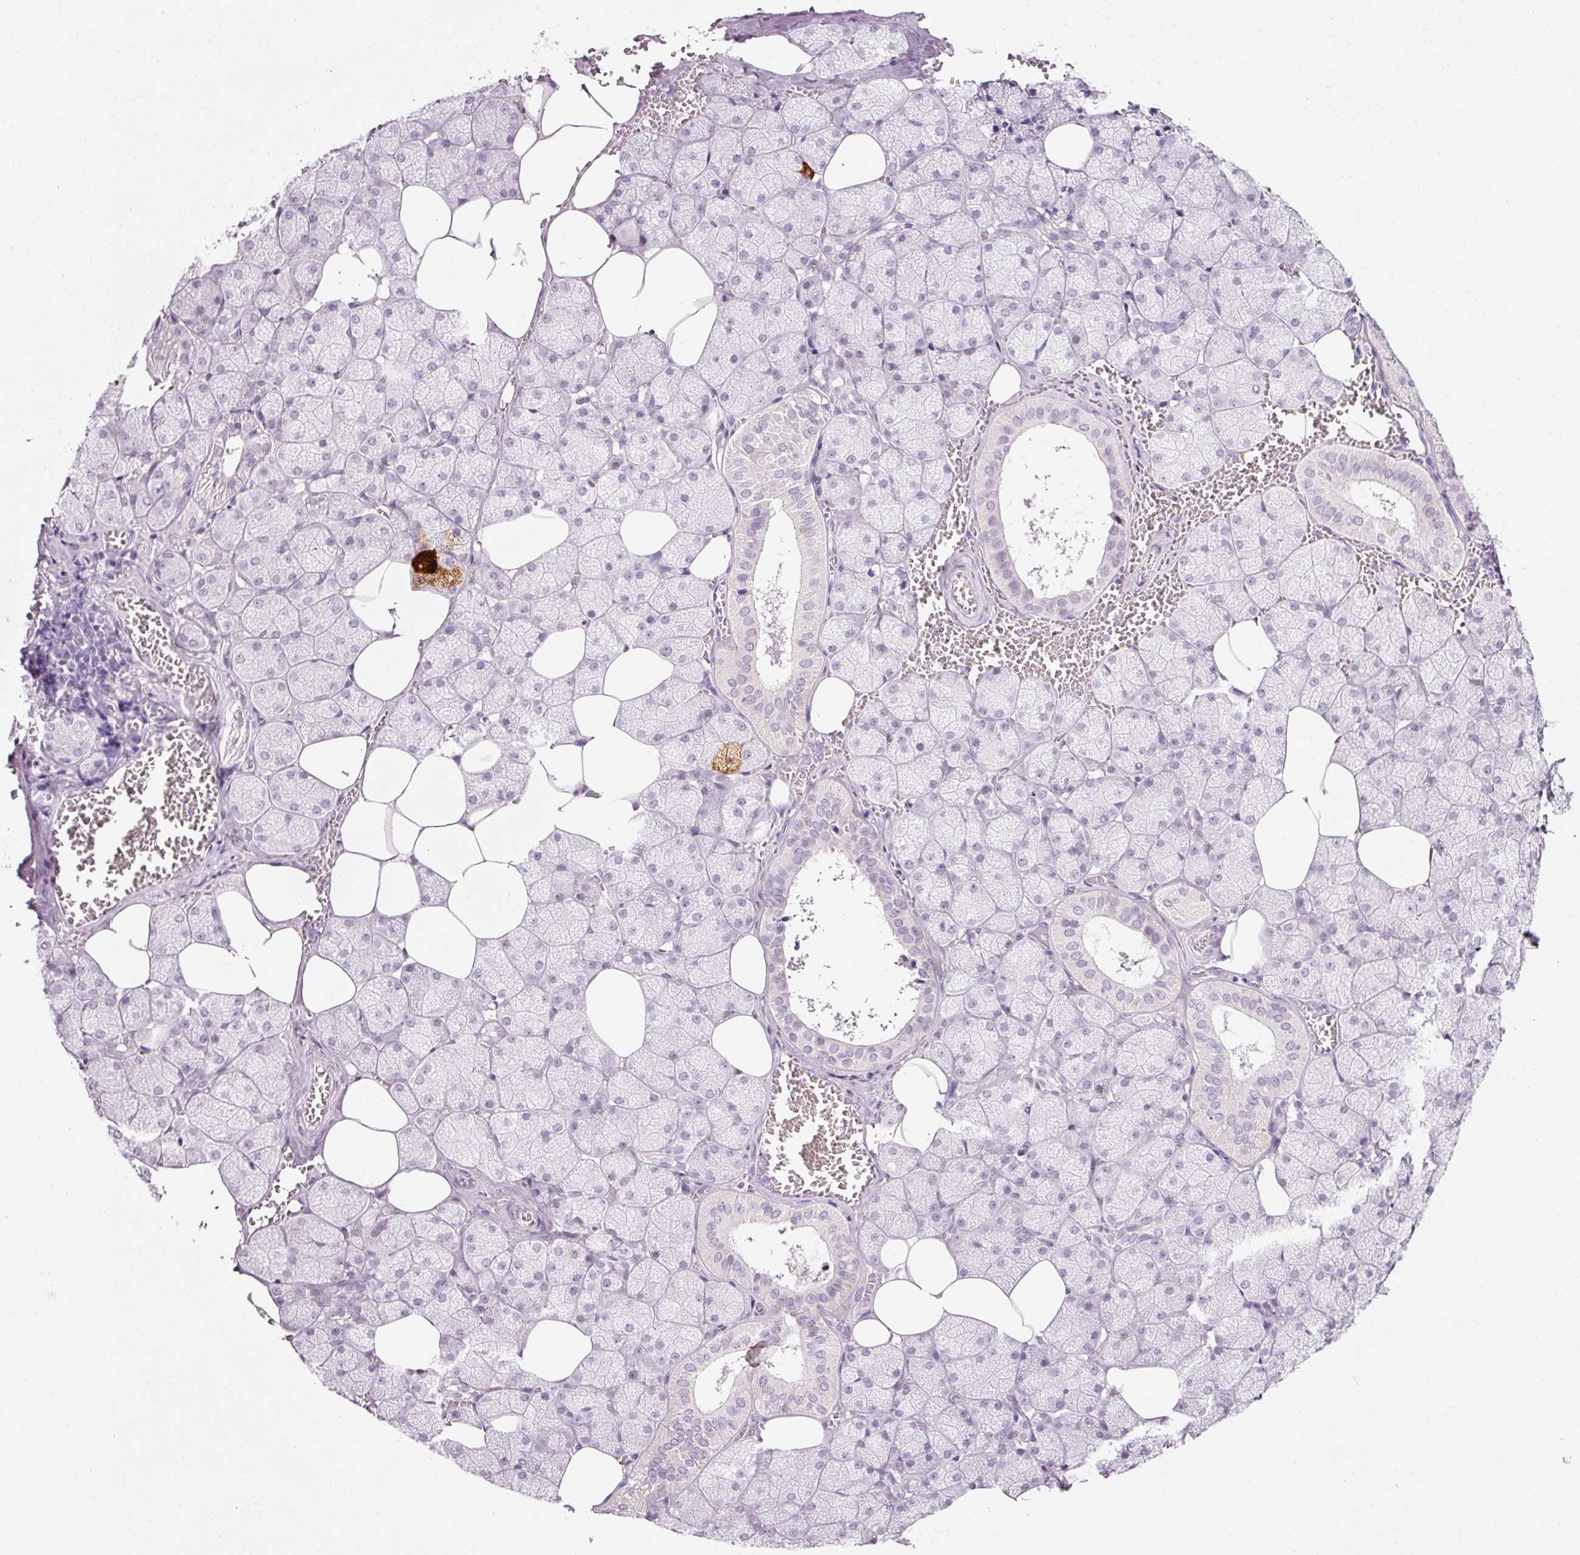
{"staining": {"intensity": "negative", "quantity": "none", "location": "none"}, "tissue": "salivary gland", "cell_type": "Glandular cells", "image_type": "normal", "snomed": [{"axis": "morphology", "description": "Normal tissue, NOS"}, {"axis": "topography", "description": "Salivary gland"}, {"axis": "topography", "description": "Peripheral nerve tissue"}], "caption": "Immunohistochemistry of unremarkable human salivary gland demonstrates no expression in glandular cells. The staining was performed using DAB (3,3'-diaminobenzidine) to visualize the protein expression in brown, while the nuclei were stained in blue with hematoxylin (Magnification: 20x).", "gene": "ANKRD20A1", "patient": {"sex": "male", "age": 38}}